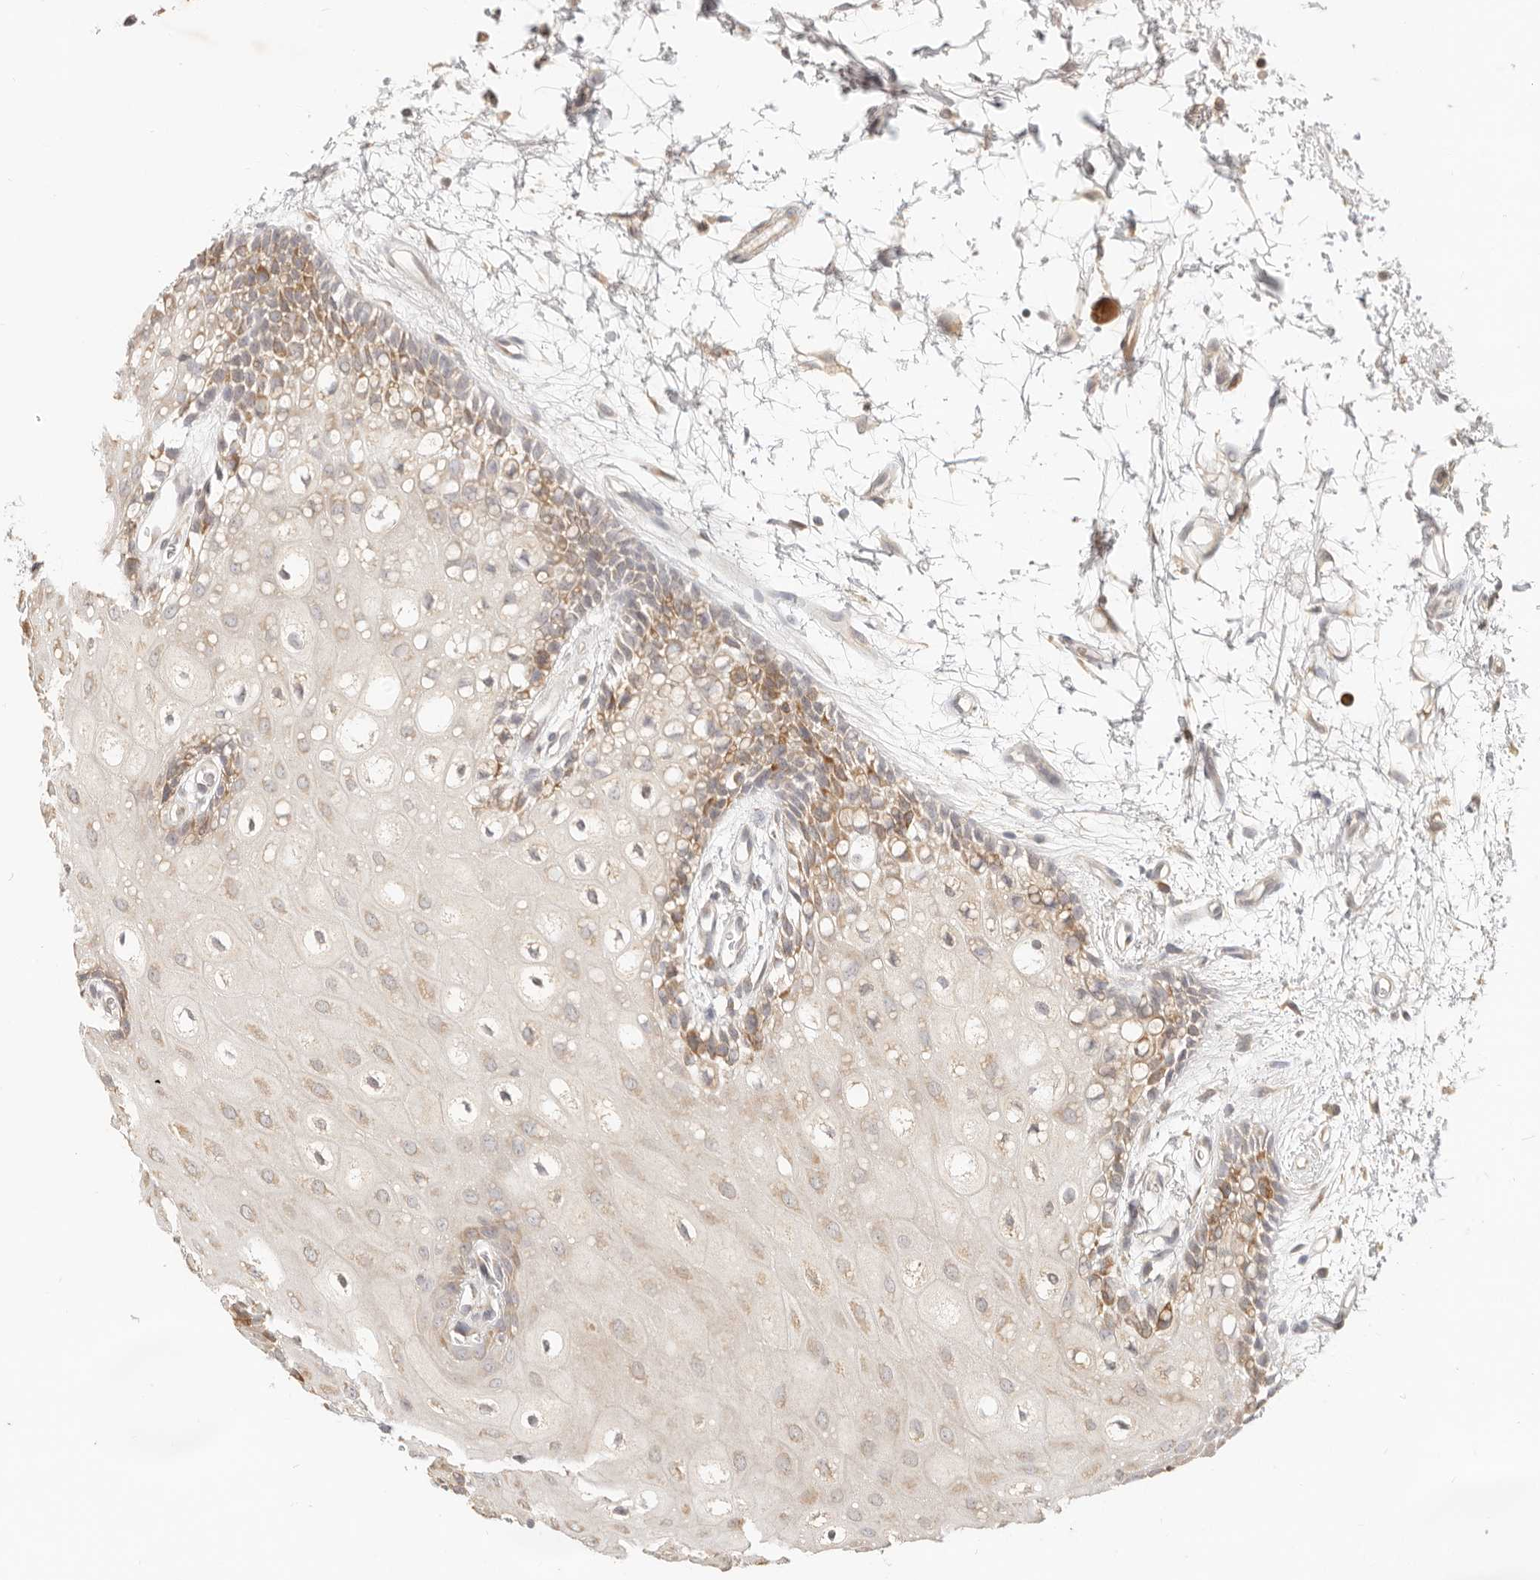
{"staining": {"intensity": "moderate", "quantity": "25%-75%", "location": "cytoplasmic/membranous"}, "tissue": "oral mucosa", "cell_type": "Squamous epithelial cells", "image_type": "normal", "snomed": [{"axis": "morphology", "description": "Normal tissue, NOS"}, {"axis": "topography", "description": "Skeletal muscle"}, {"axis": "topography", "description": "Oral tissue"}, {"axis": "topography", "description": "Peripheral nerve tissue"}], "caption": "Immunohistochemistry histopathology image of benign oral mucosa: oral mucosa stained using IHC exhibits medium levels of moderate protein expression localized specifically in the cytoplasmic/membranous of squamous epithelial cells, appearing as a cytoplasmic/membranous brown color.", "gene": "PABPC4", "patient": {"sex": "female", "age": 84}}